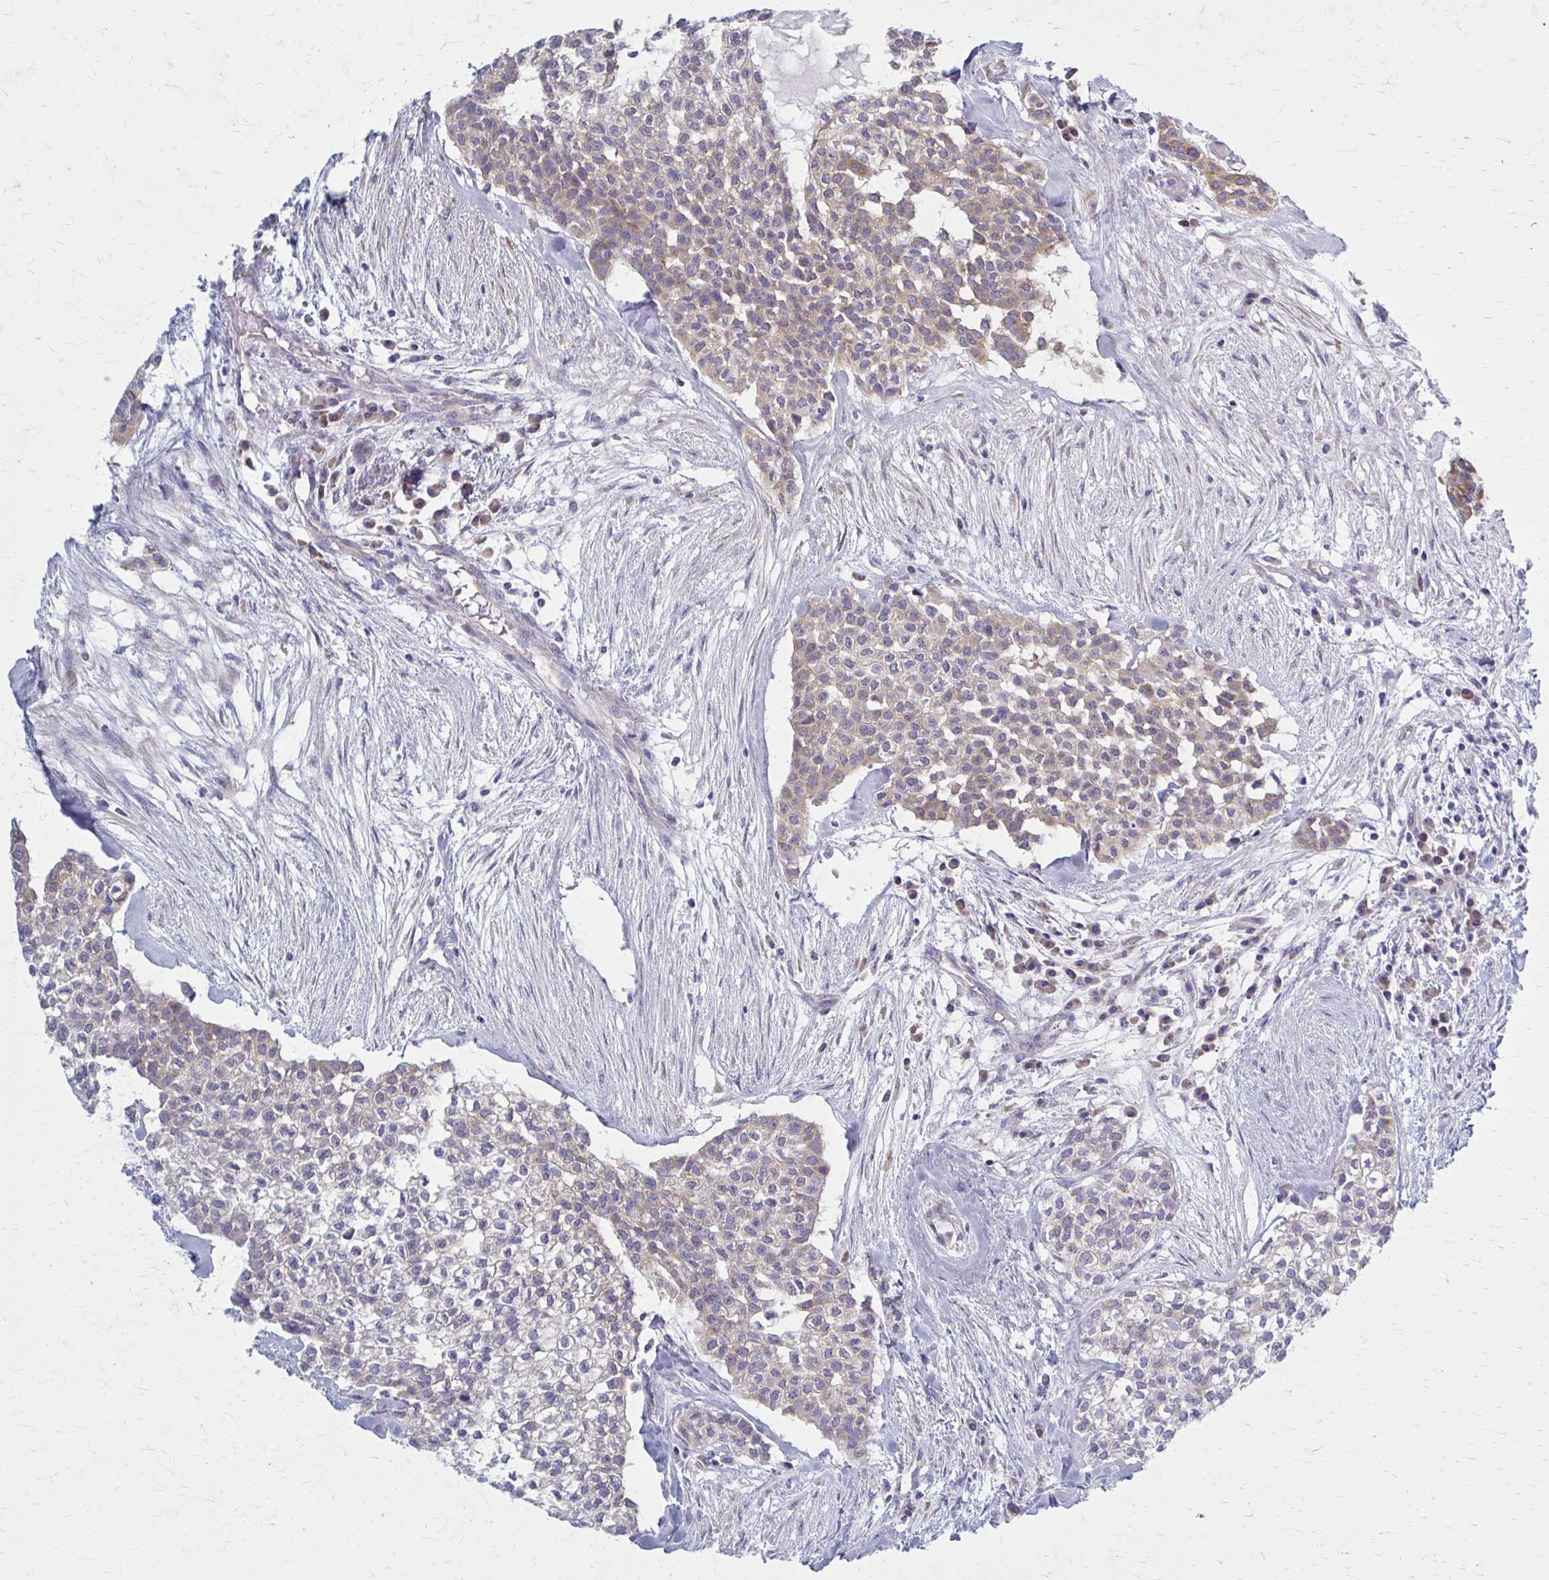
{"staining": {"intensity": "weak", "quantity": "<25%", "location": "cytoplasmic/membranous"}, "tissue": "head and neck cancer", "cell_type": "Tumor cells", "image_type": "cancer", "snomed": [{"axis": "morphology", "description": "Adenocarcinoma, NOS"}, {"axis": "topography", "description": "Head-Neck"}], "caption": "This photomicrograph is of head and neck adenocarcinoma stained with immunohistochemistry (IHC) to label a protein in brown with the nuclei are counter-stained blue. There is no staining in tumor cells.", "gene": "PRKRA", "patient": {"sex": "male", "age": 81}}